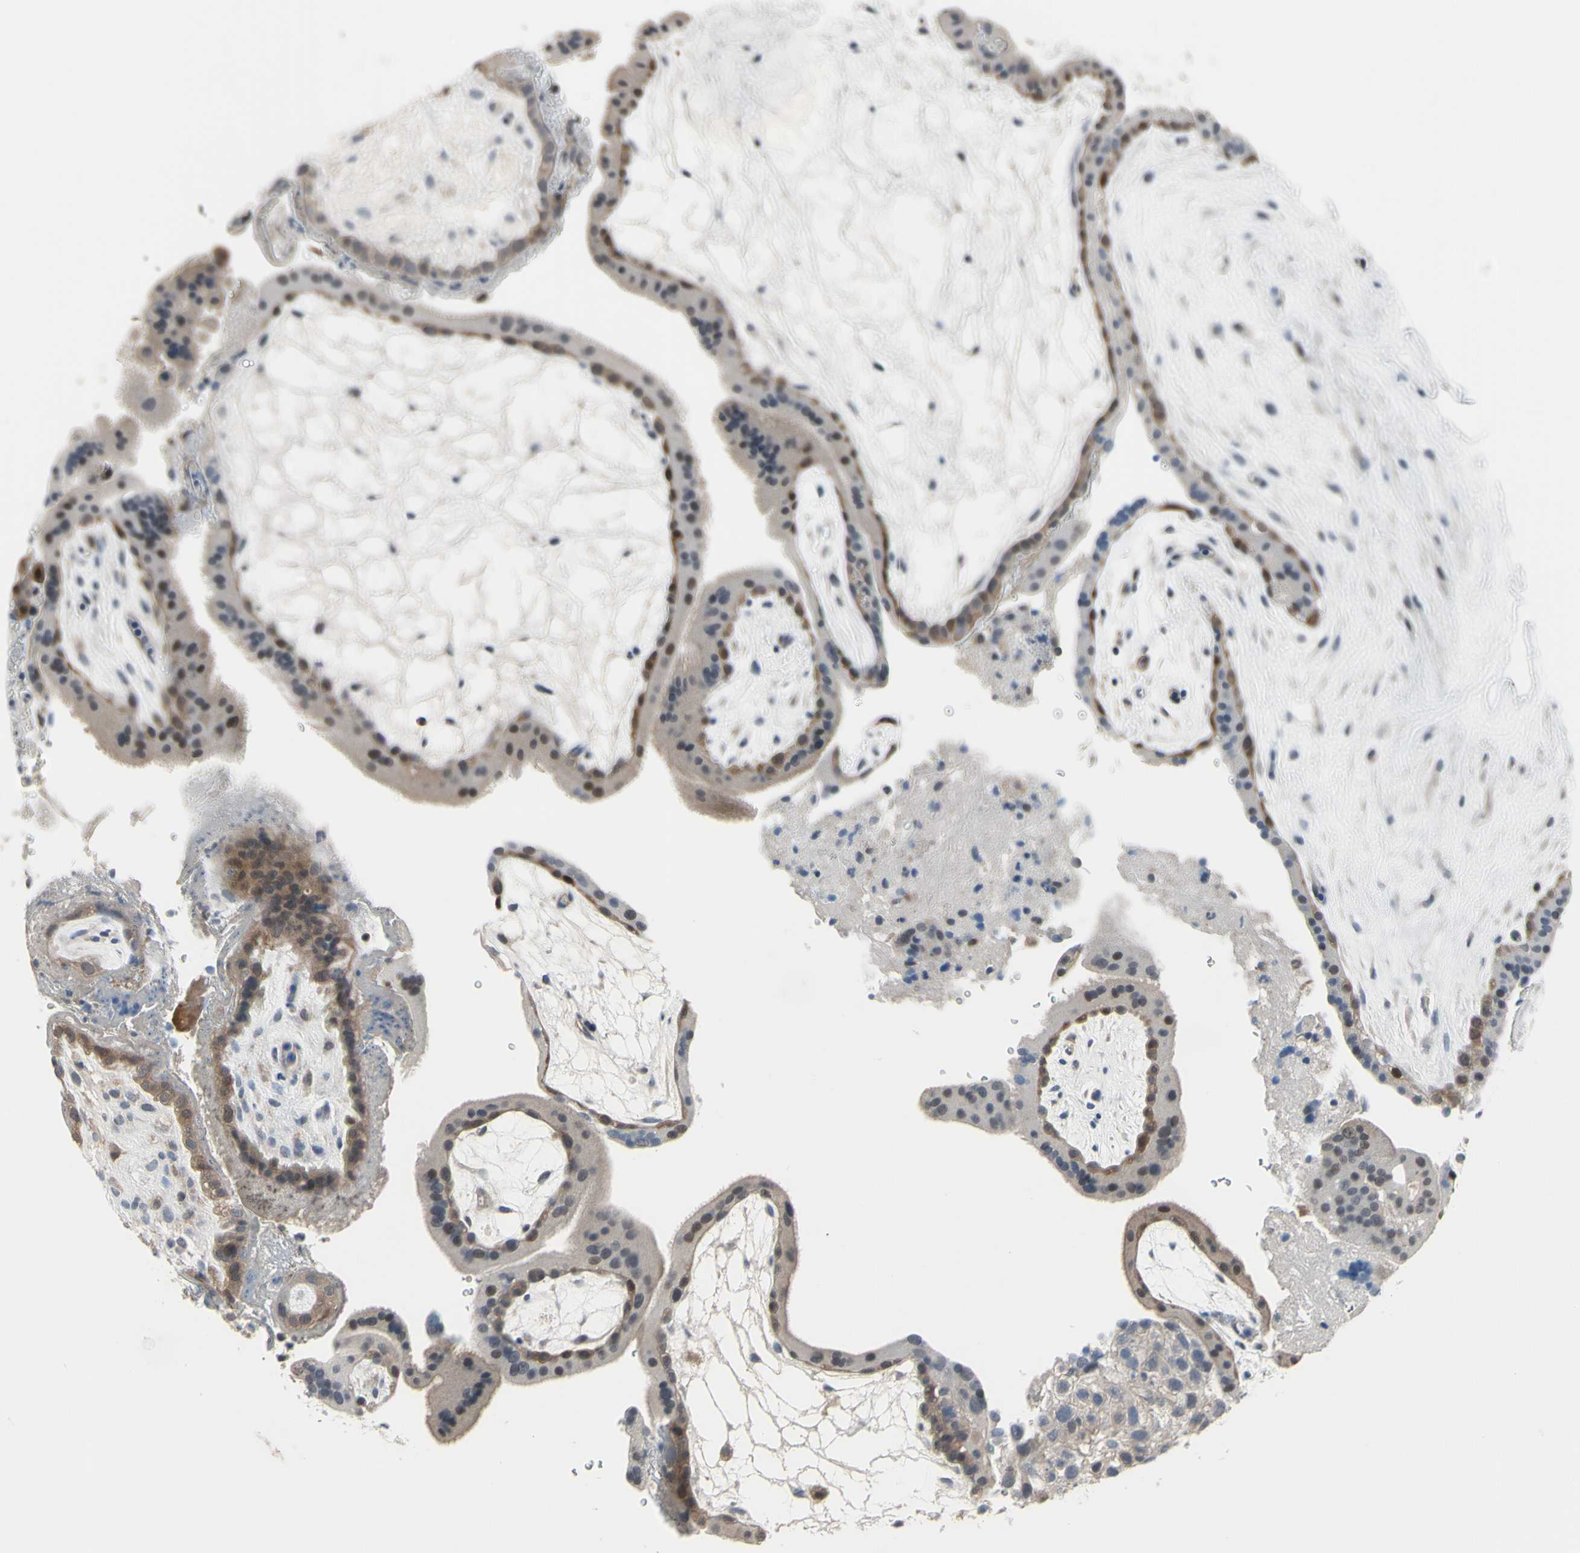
{"staining": {"intensity": "negative", "quantity": "none", "location": "none"}, "tissue": "placenta", "cell_type": "Decidual cells", "image_type": "normal", "snomed": [{"axis": "morphology", "description": "Normal tissue, NOS"}, {"axis": "topography", "description": "Placenta"}], "caption": "Immunohistochemistry (IHC) of benign placenta shows no positivity in decidual cells. (IHC, brightfield microscopy, high magnification).", "gene": "HSPA4", "patient": {"sex": "female", "age": 19}}